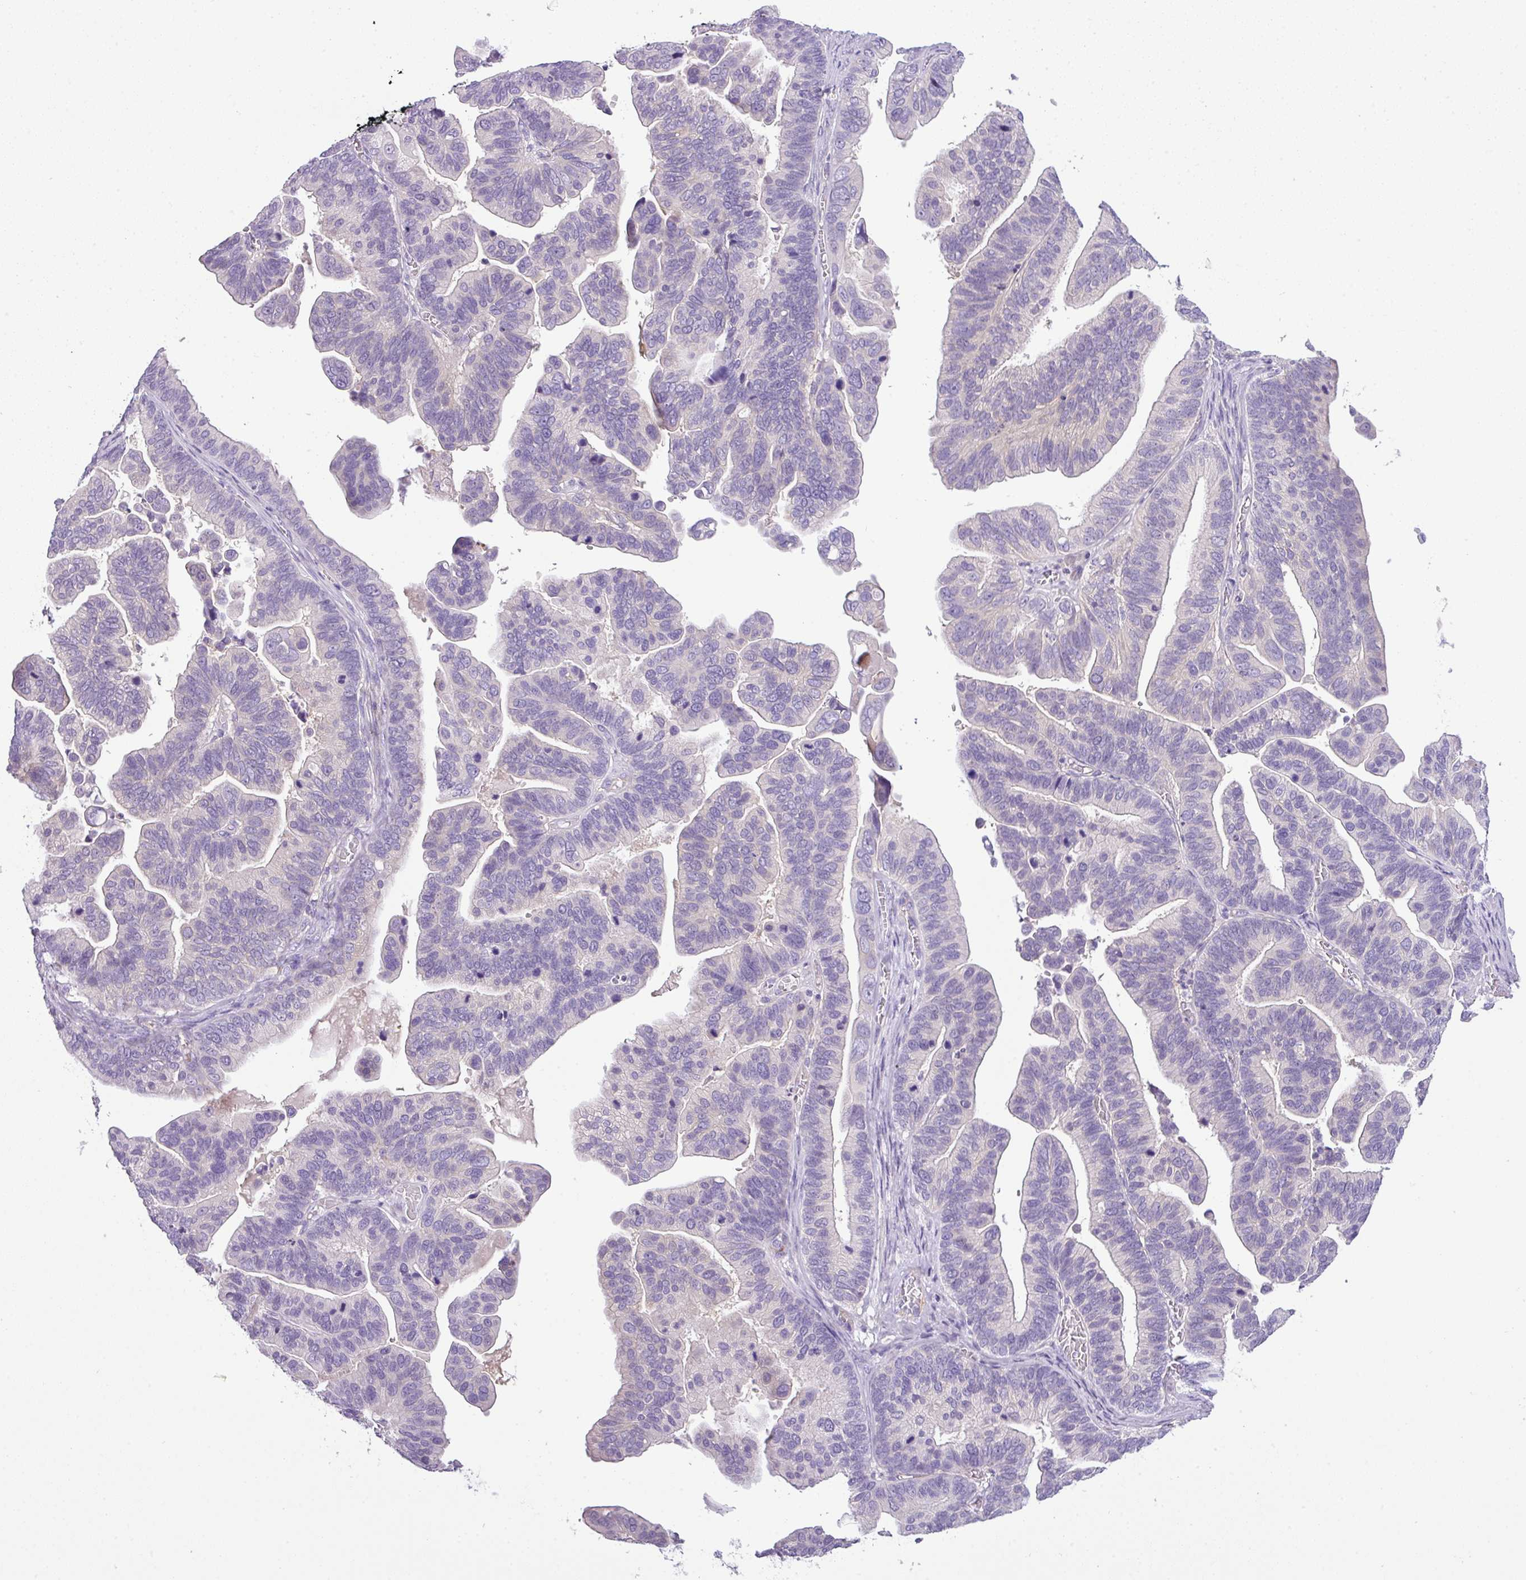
{"staining": {"intensity": "negative", "quantity": "none", "location": "none"}, "tissue": "ovarian cancer", "cell_type": "Tumor cells", "image_type": "cancer", "snomed": [{"axis": "morphology", "description": "Cystadenocarcinoma, serous, NOS"}, {"axis": "topography", "description": "Ovary"}], "caption": "Histopathology image shows no protein expression in tumor cells of ovarian cancer tissue.", "gene": "ENSG00000273748", "patient": {"sex": "female", "age": 56}}